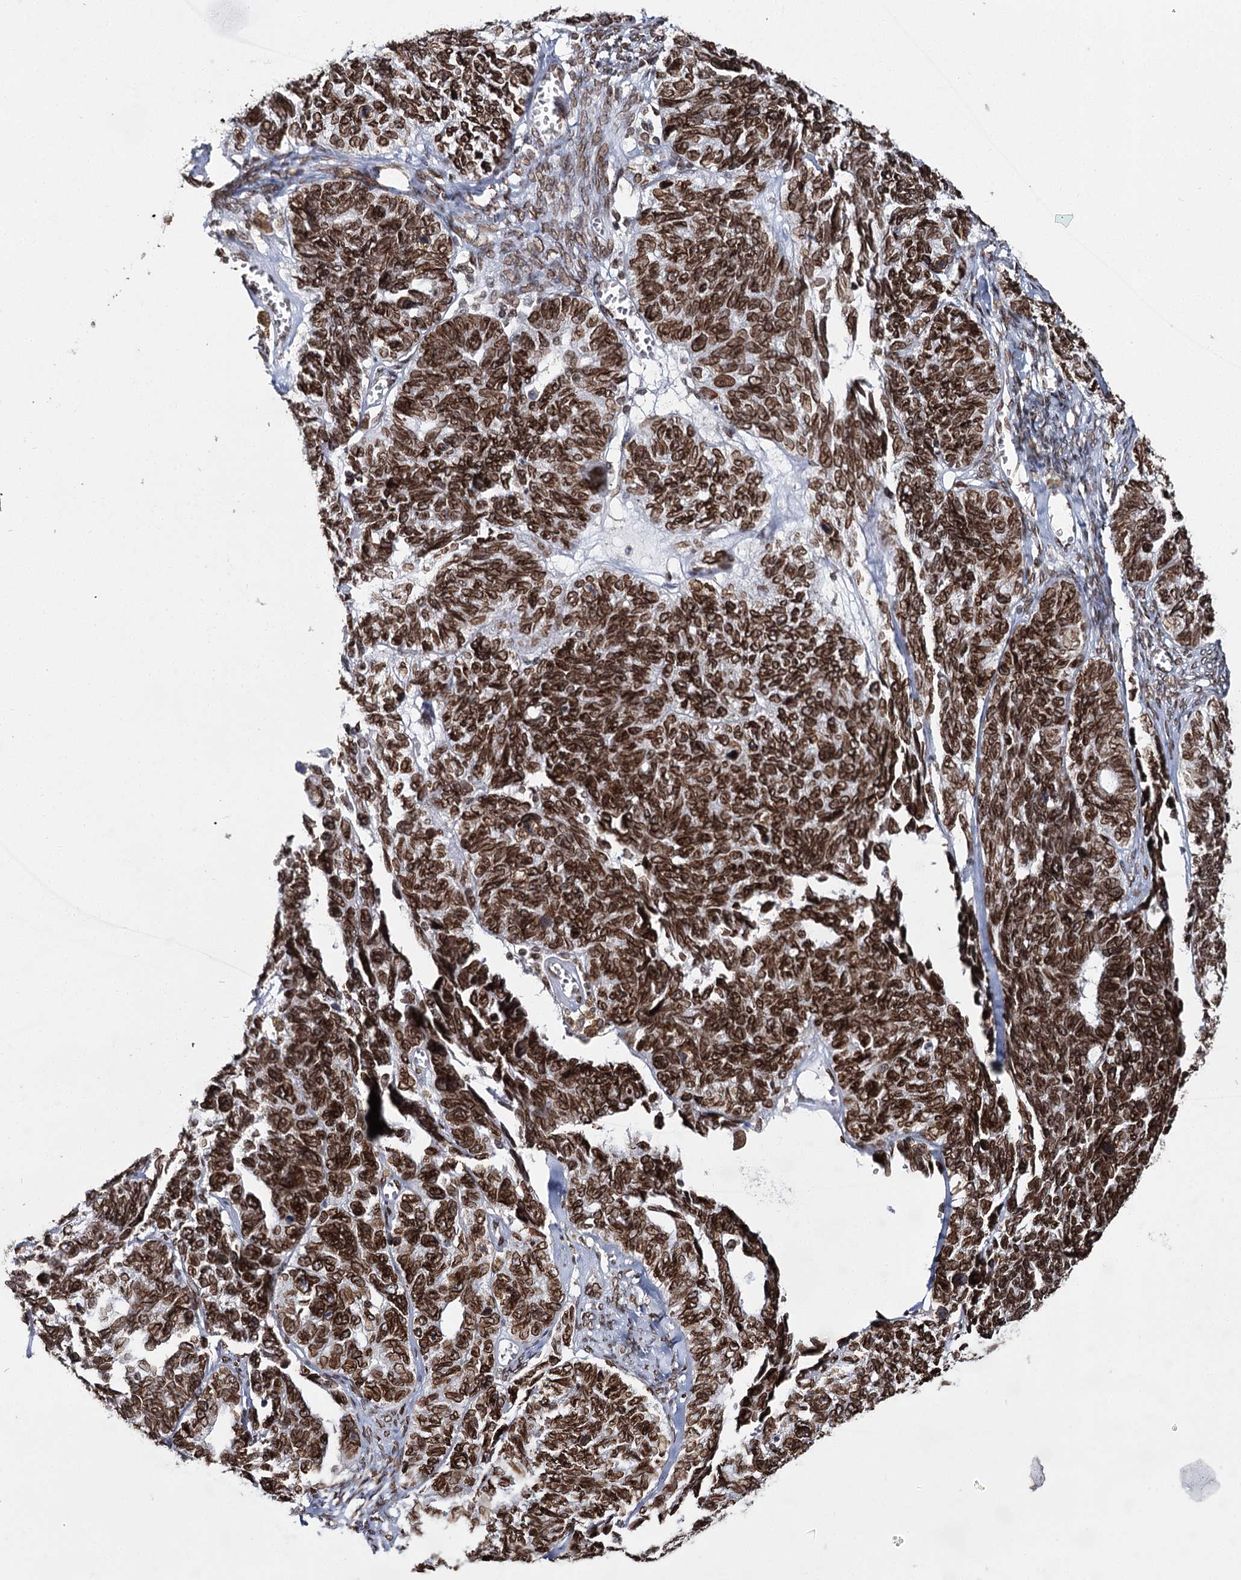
{"staining": {"intensity": "strong", "quantity": ">75%", "location": "cytoplasmic/membranous,nuclear"}, "tissue": "ovarian cancer", "cell_type": "Tumor cells", "image_type": "cancer", "snomed": [{"axis": "morphology", "description": "Cystadenocarcinoma, serous, NOS"}, {"axis": "topography", "description": "Ovary"}], "caption": "Serous cystadenocarcinoma (ovarian) tissue exhibits strong cytoplasmic/membranous and nuclear expression in about >75% of tumor cells, visualized by immunohistochemistry.", "gene": "KIAA0930", "patient": {"sex": "female", "age": 79}}